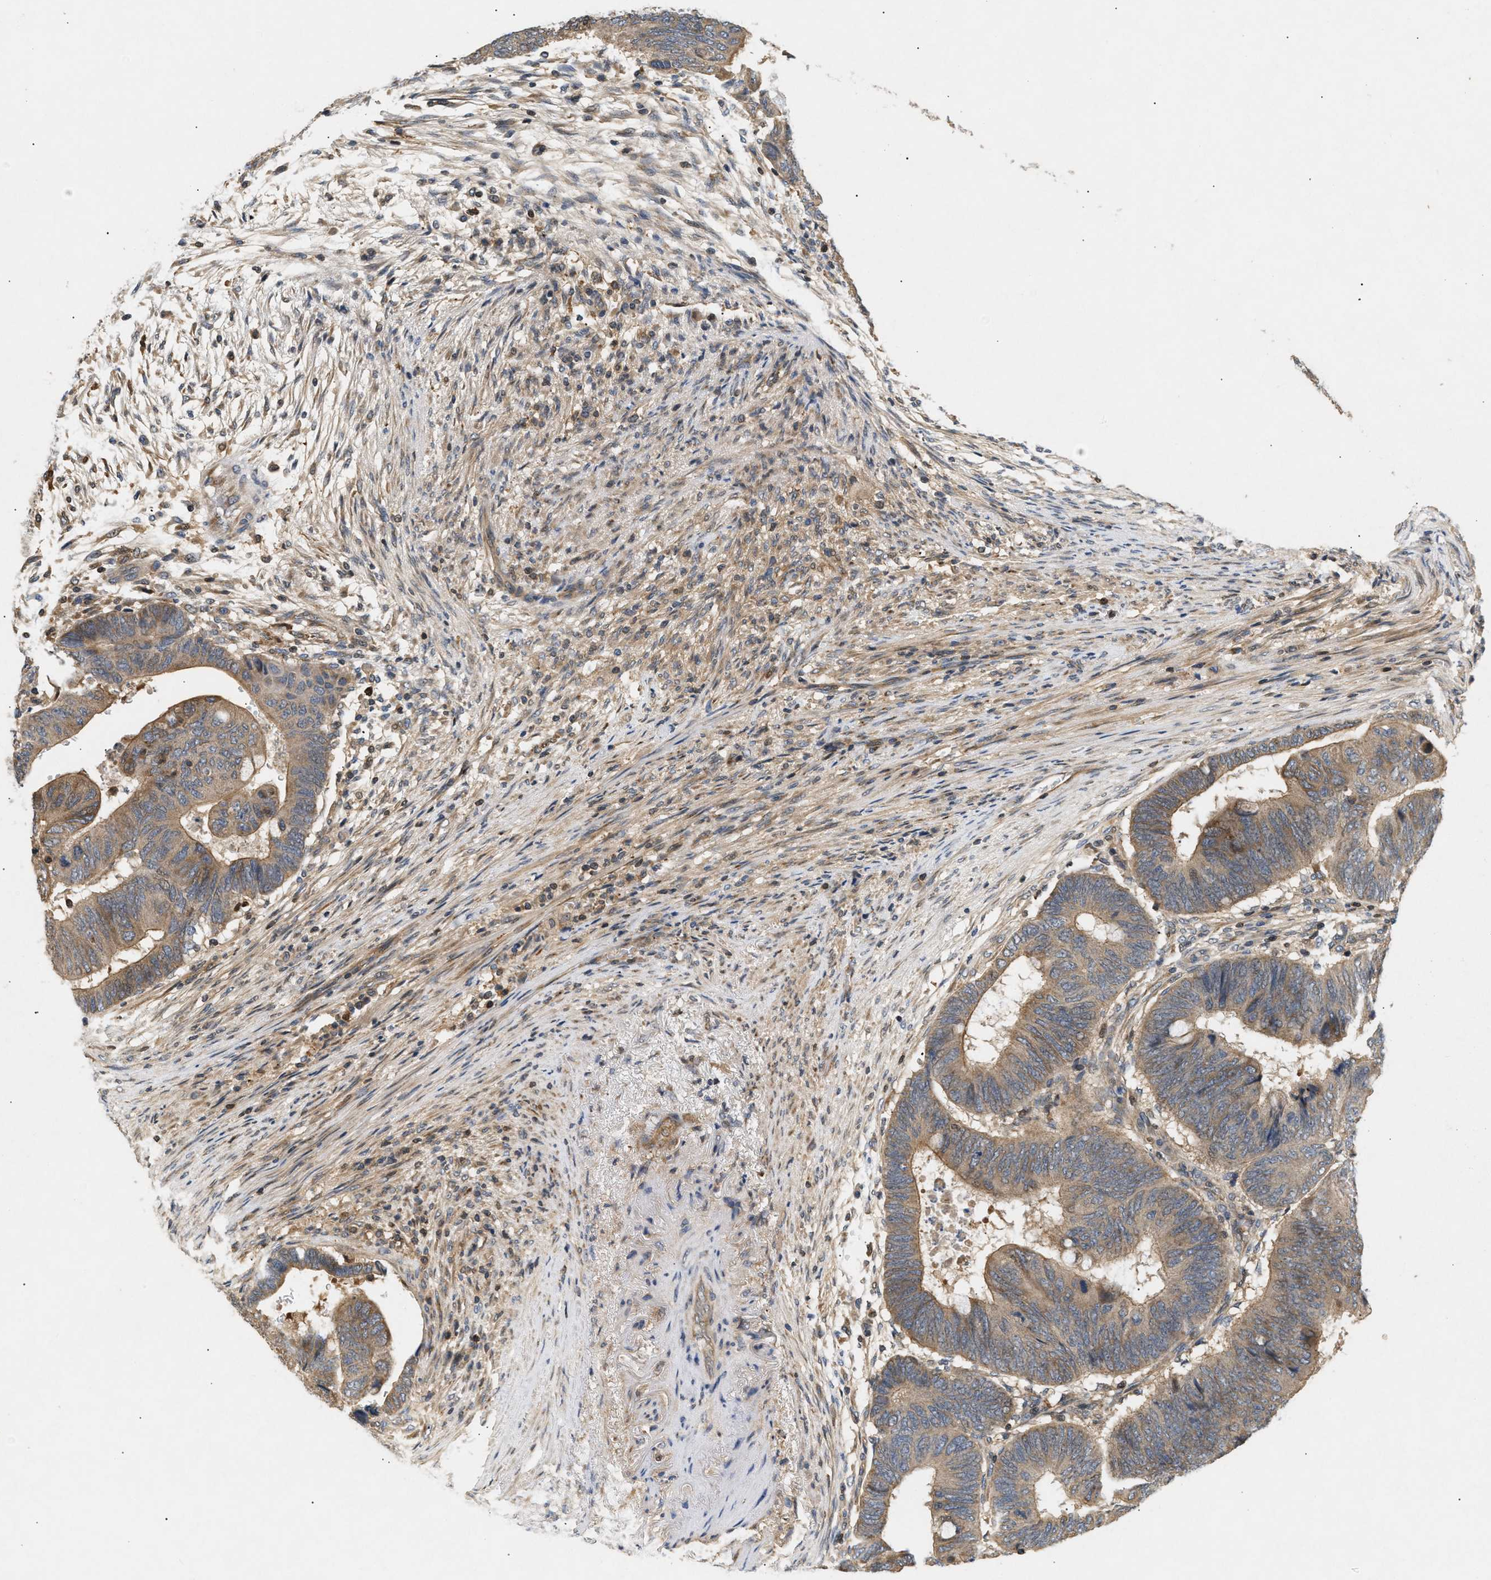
{"staining": {"intensity": "moderate", "quantity": ">75%", "location": "cytoplasmic/membranous"}, "tissue": "colorectal cancer", "cell_type": "Tumor cells", "image_type": "cancer", "snomed": [{"axis": "morphology", "description": "Normal tissue, NOS"}, {"axis": "morphology", "description": "Adenocarcinoma, NOS"}, {"axis": "topography", "description": "Rectum"}, {"axis": "topography", "description": "Peripheral nerve tissue"}], "caption": "This micrograph shows adenocarcinoma (colorectal) stained with immunohistochemistry to label a protein in brown. The cytoplasmic/membranous of tumor cells show moderate positivity for the protein. Nuclei are counter-stained blue.", "gene": "FARS2", "patient": {"sex": "male", "age": 92}}